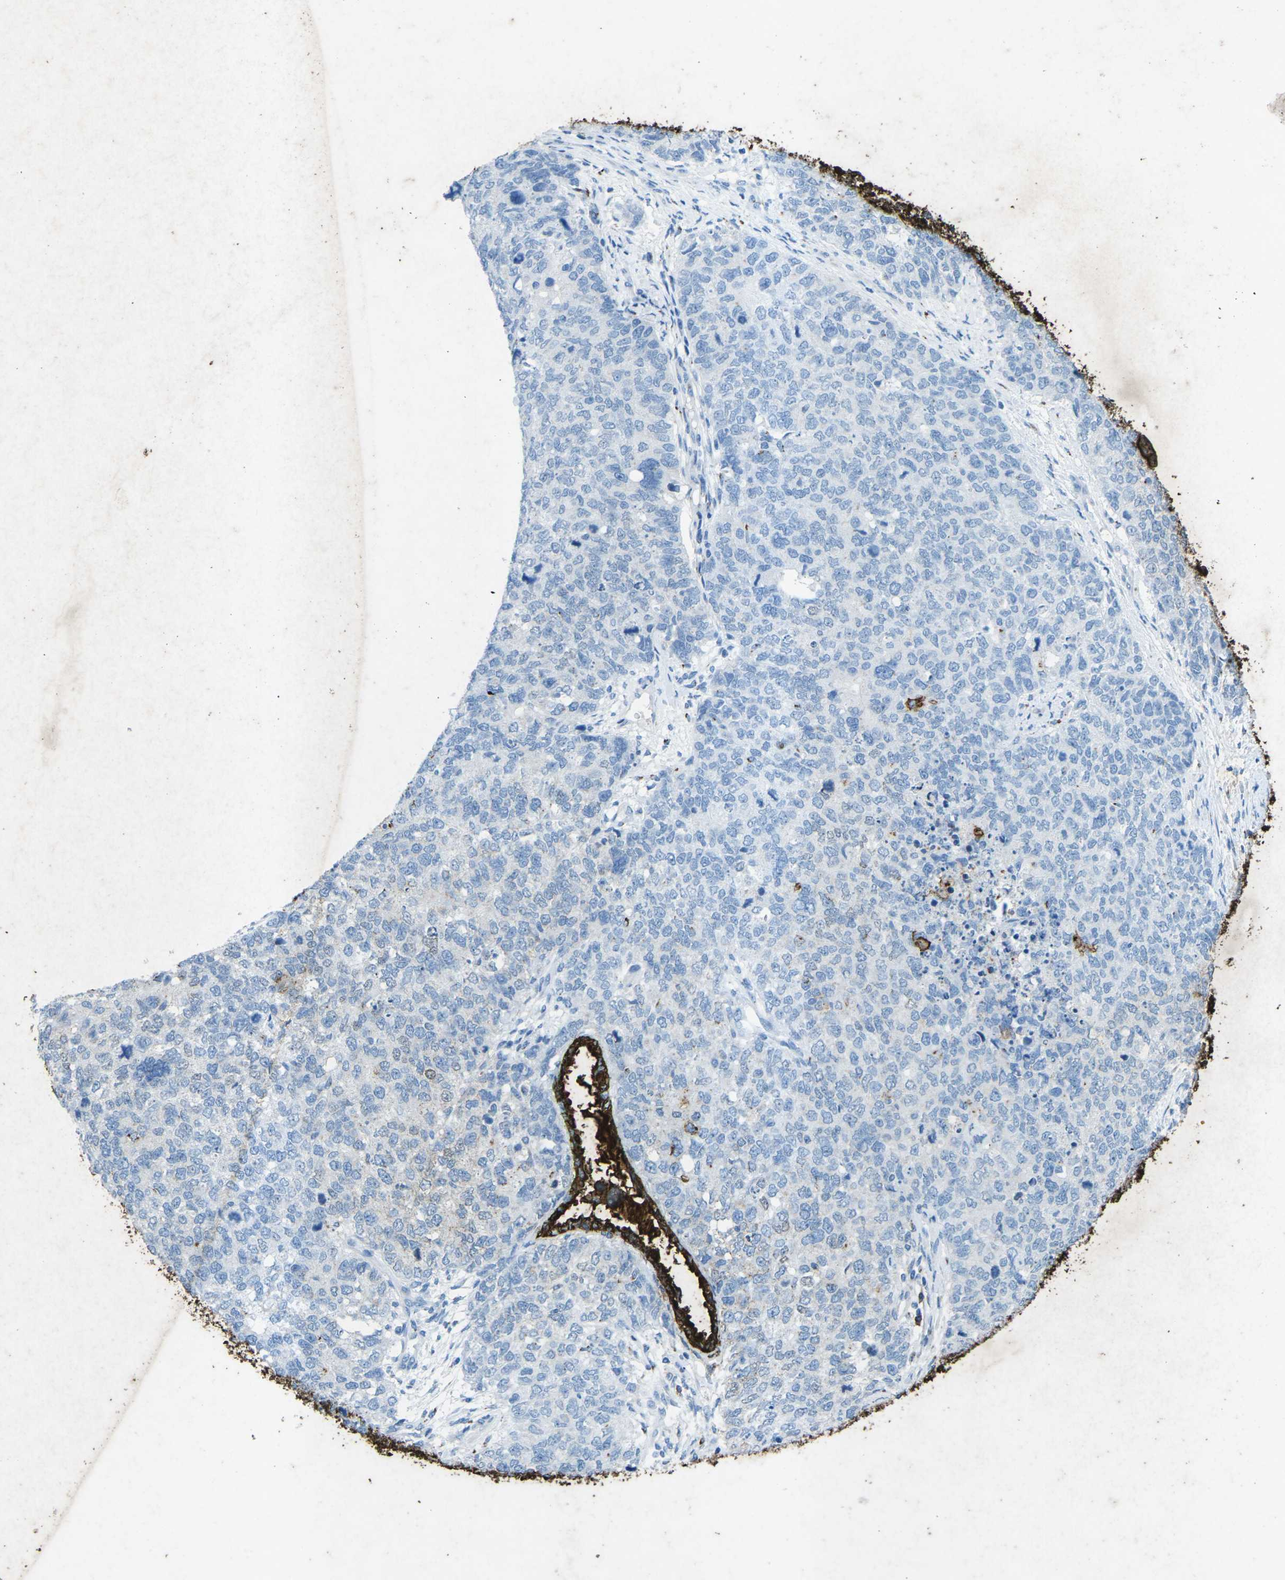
{"staining": {"intensity": "negative", "quantity": "none", "location": "none"}, "tissue": "cervical cancer", "cell_type": "Tumor cells", "image_type": "cancer", "snomed": [{"axis": "morphology", "description": "Squamous cell carcinoma, NOS"}, {"axis": "topography", "description": "Cervix"}], "caption": "A histopathology image of squamous cell carcinoma (cervical) stained for a protein reveals no brown staining in tumor cells. (DAB (3,3'-diaminobenzidine) immunohistochemistry (IHC) visualized using brightfield microscopy, high magnification).", "gene": "CTAGE1", "patient": {"sex": "female", "age": 63}}